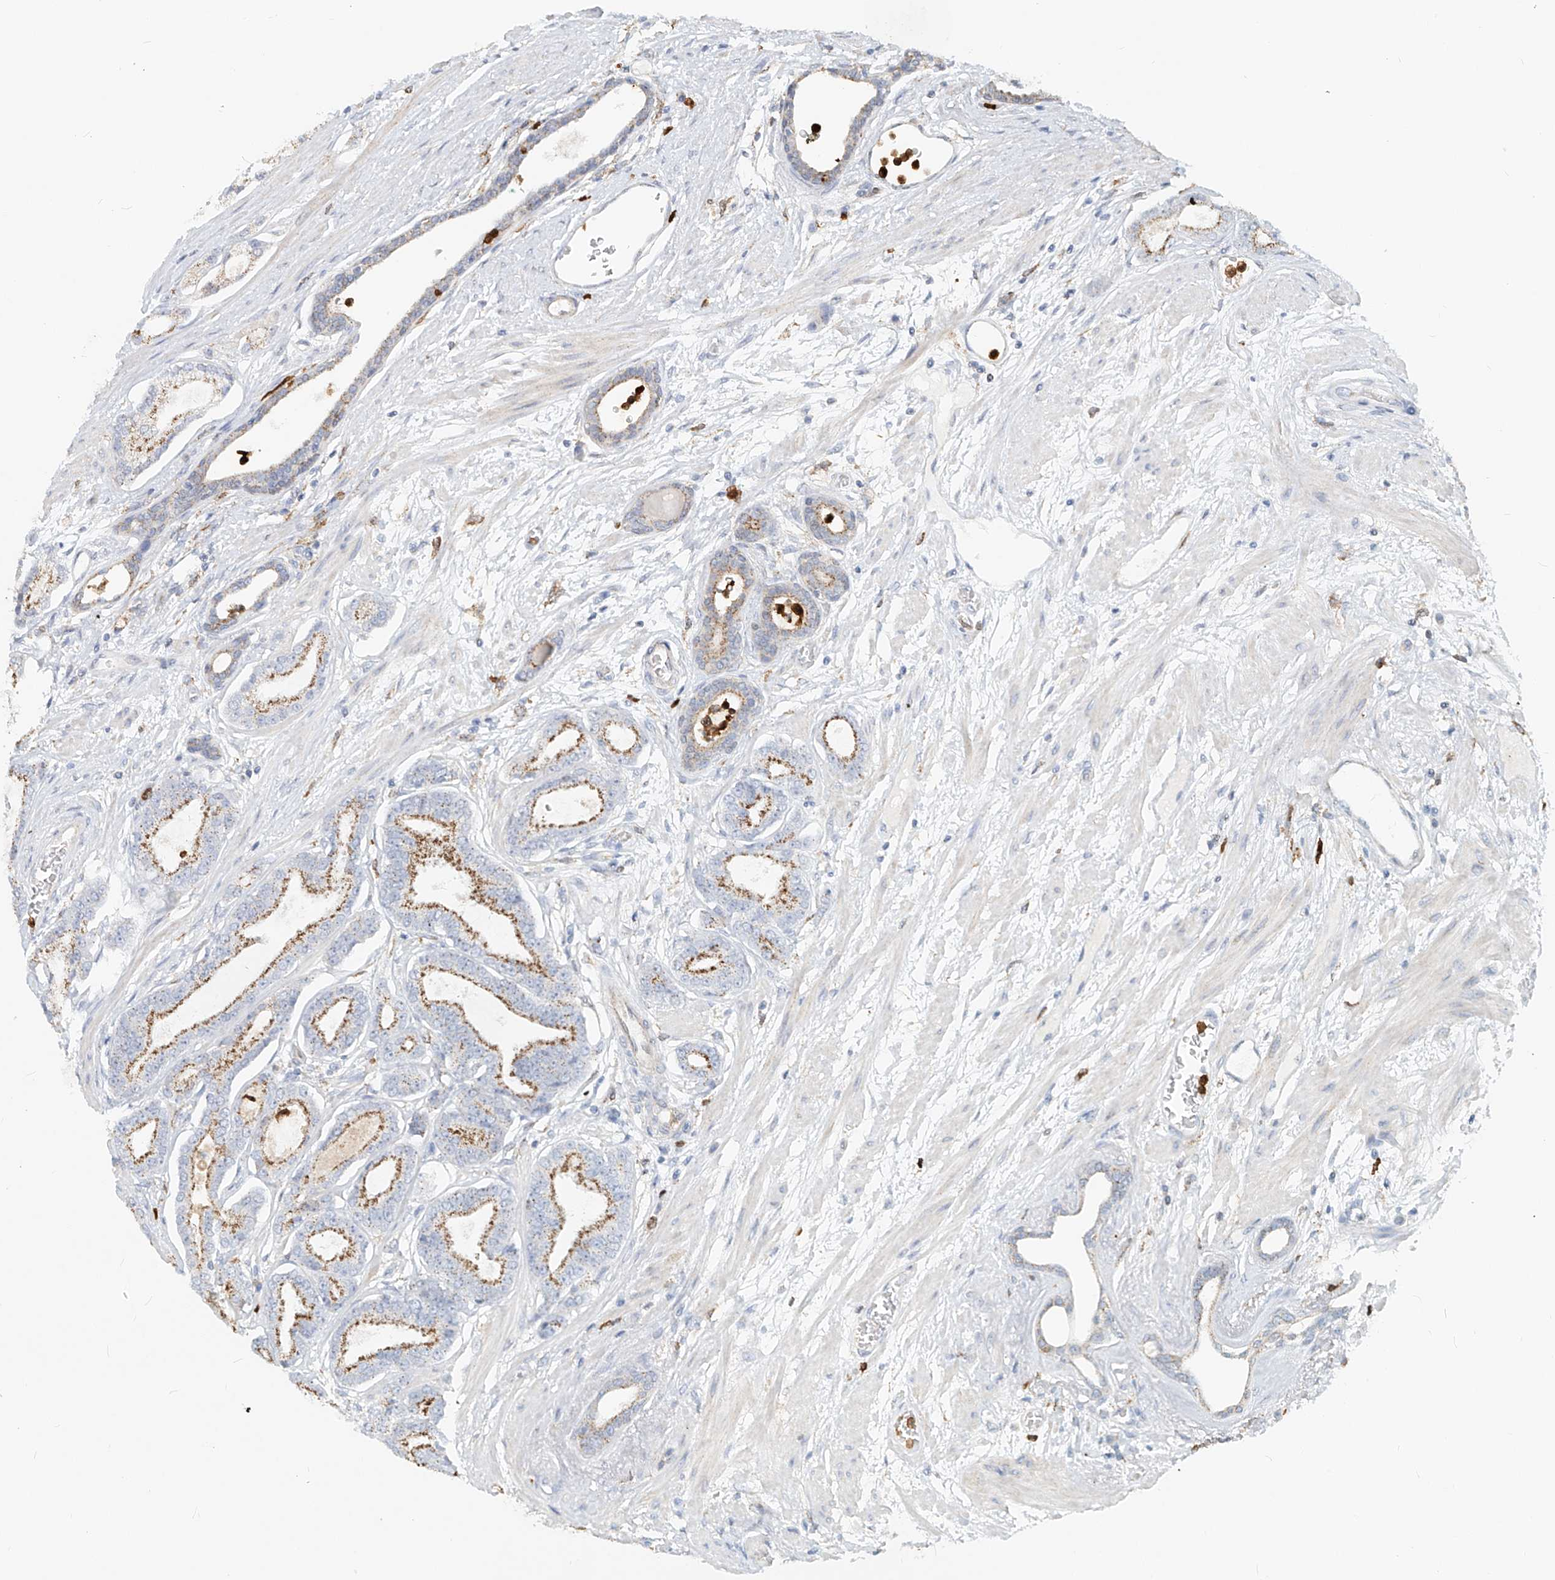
{"staining": {"intensity": "moderate", "quantity": ">75%", "location": "cytoplasmic/membranous"}, "tissue": "prostate cancer", "cell_type": "Tumor cells", "image_type": "cancer", "snomed": [{"axis": "morphology", "description": "Adenocarcinoma, Low grade"}, {"axis": "topography", "description": "Prostate"}], "caption": "A photomicrograph of human adenocarcinoma (low-grade) (prostate) stained for a protein reveals moderate cytoplasmic/membranous brown staining in tumor cells.", "gene": "PTPRA", "patient": {"sex": "male", "age": 60}}